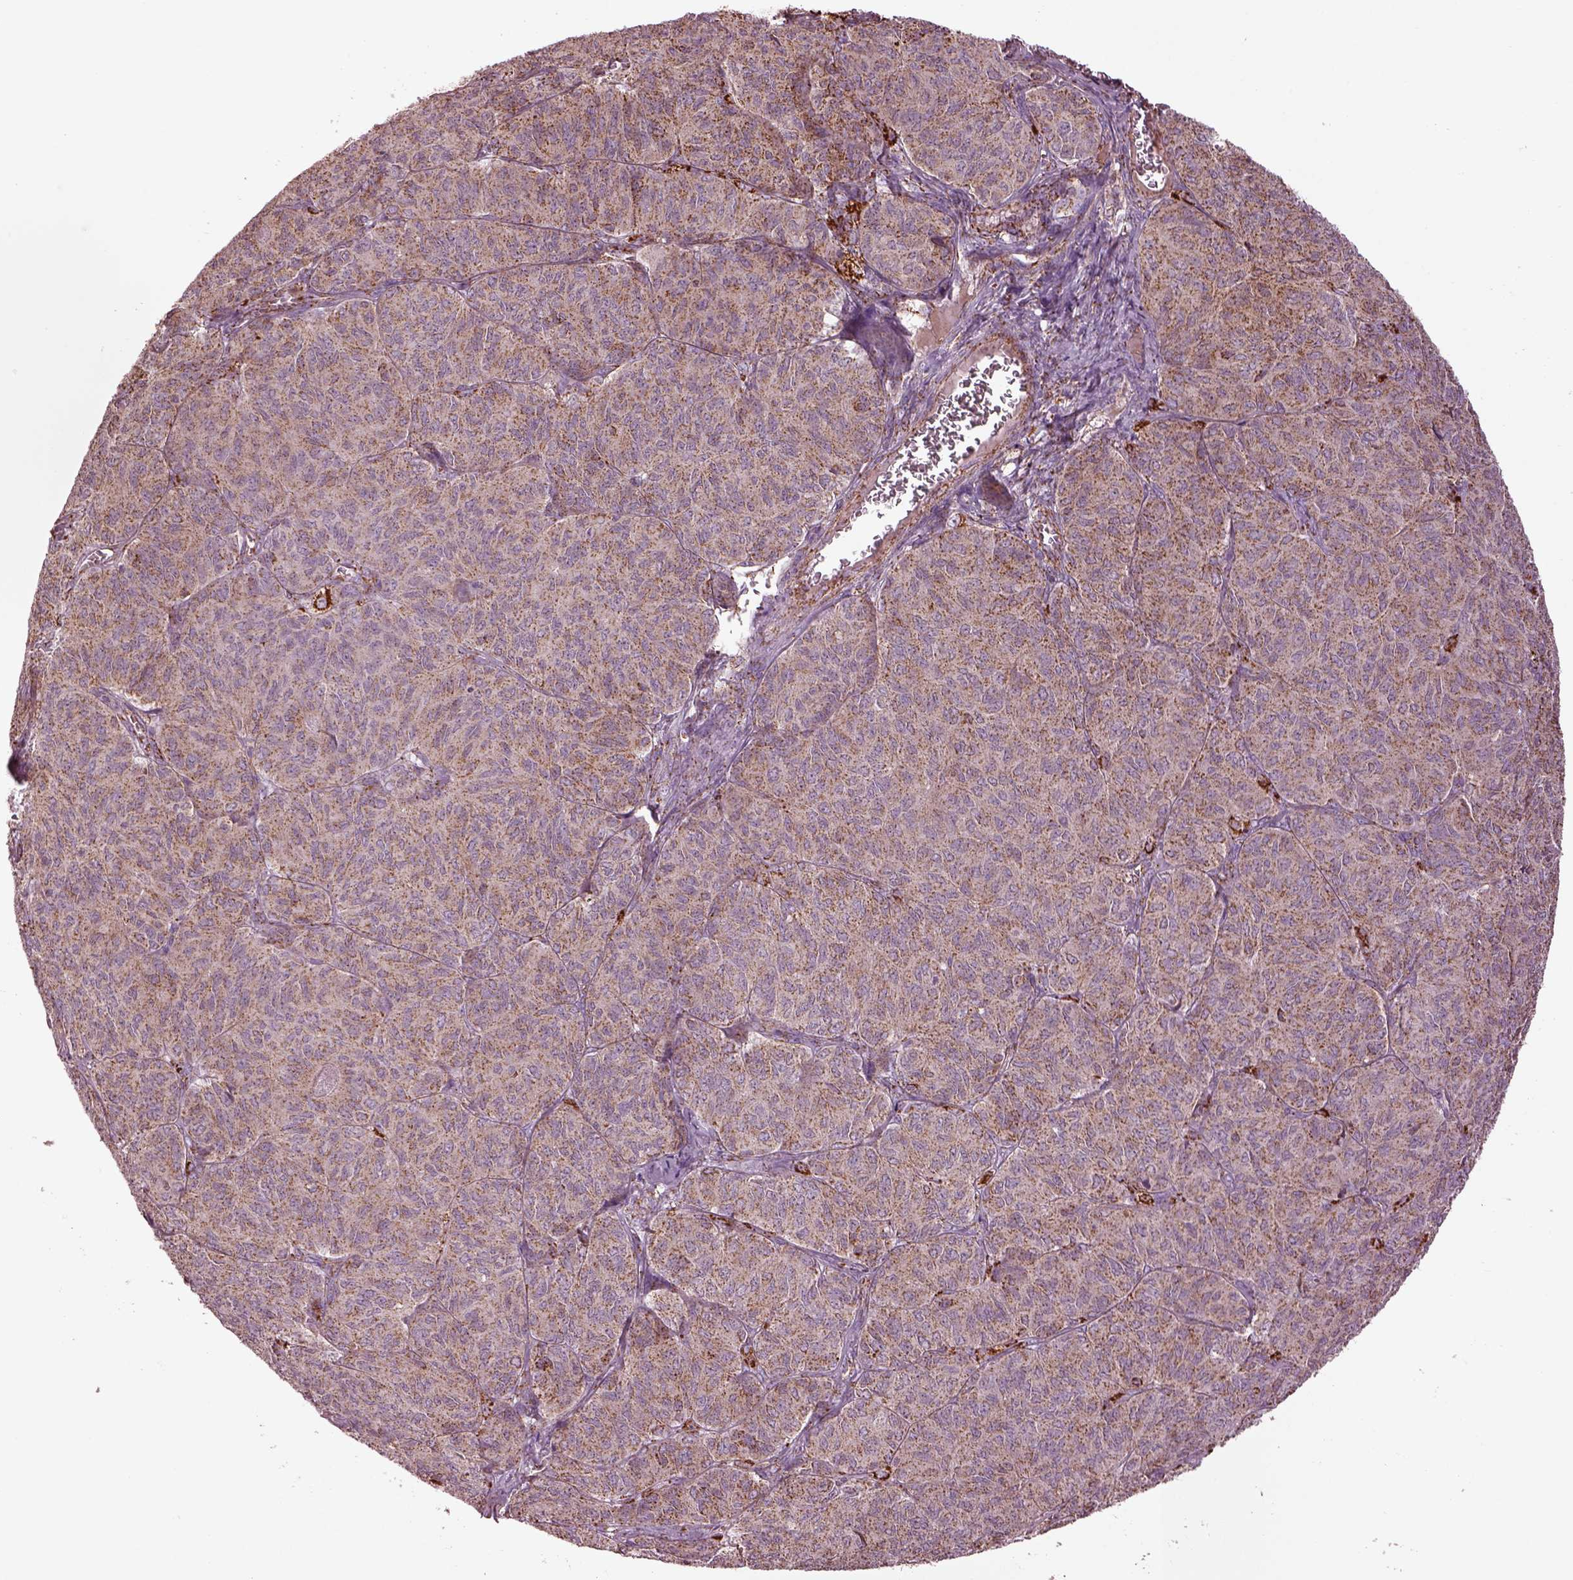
{"staining": {"intensity": "weak", "quantity": "25%-75%", "location": "cytoplasmic/membranous"}, "tissue": "ovarian cancer", "cell_type": "Tumor cells", "image_type": "cancer", "snomed": [{"axis": "morphology", "description": "Carcinoma, endometroid"}, {"axis": "topography", "description": "Ovary"}], "caption": "Human ovarian cancer (endometroid carcinoma) stained with a brown dye exhibits weak cytoplasmic/membranous positive expression in about 25%-75% of tumor cells.", "gene": "TMEM254", "patient": {"sex": "female", "age": 80}}